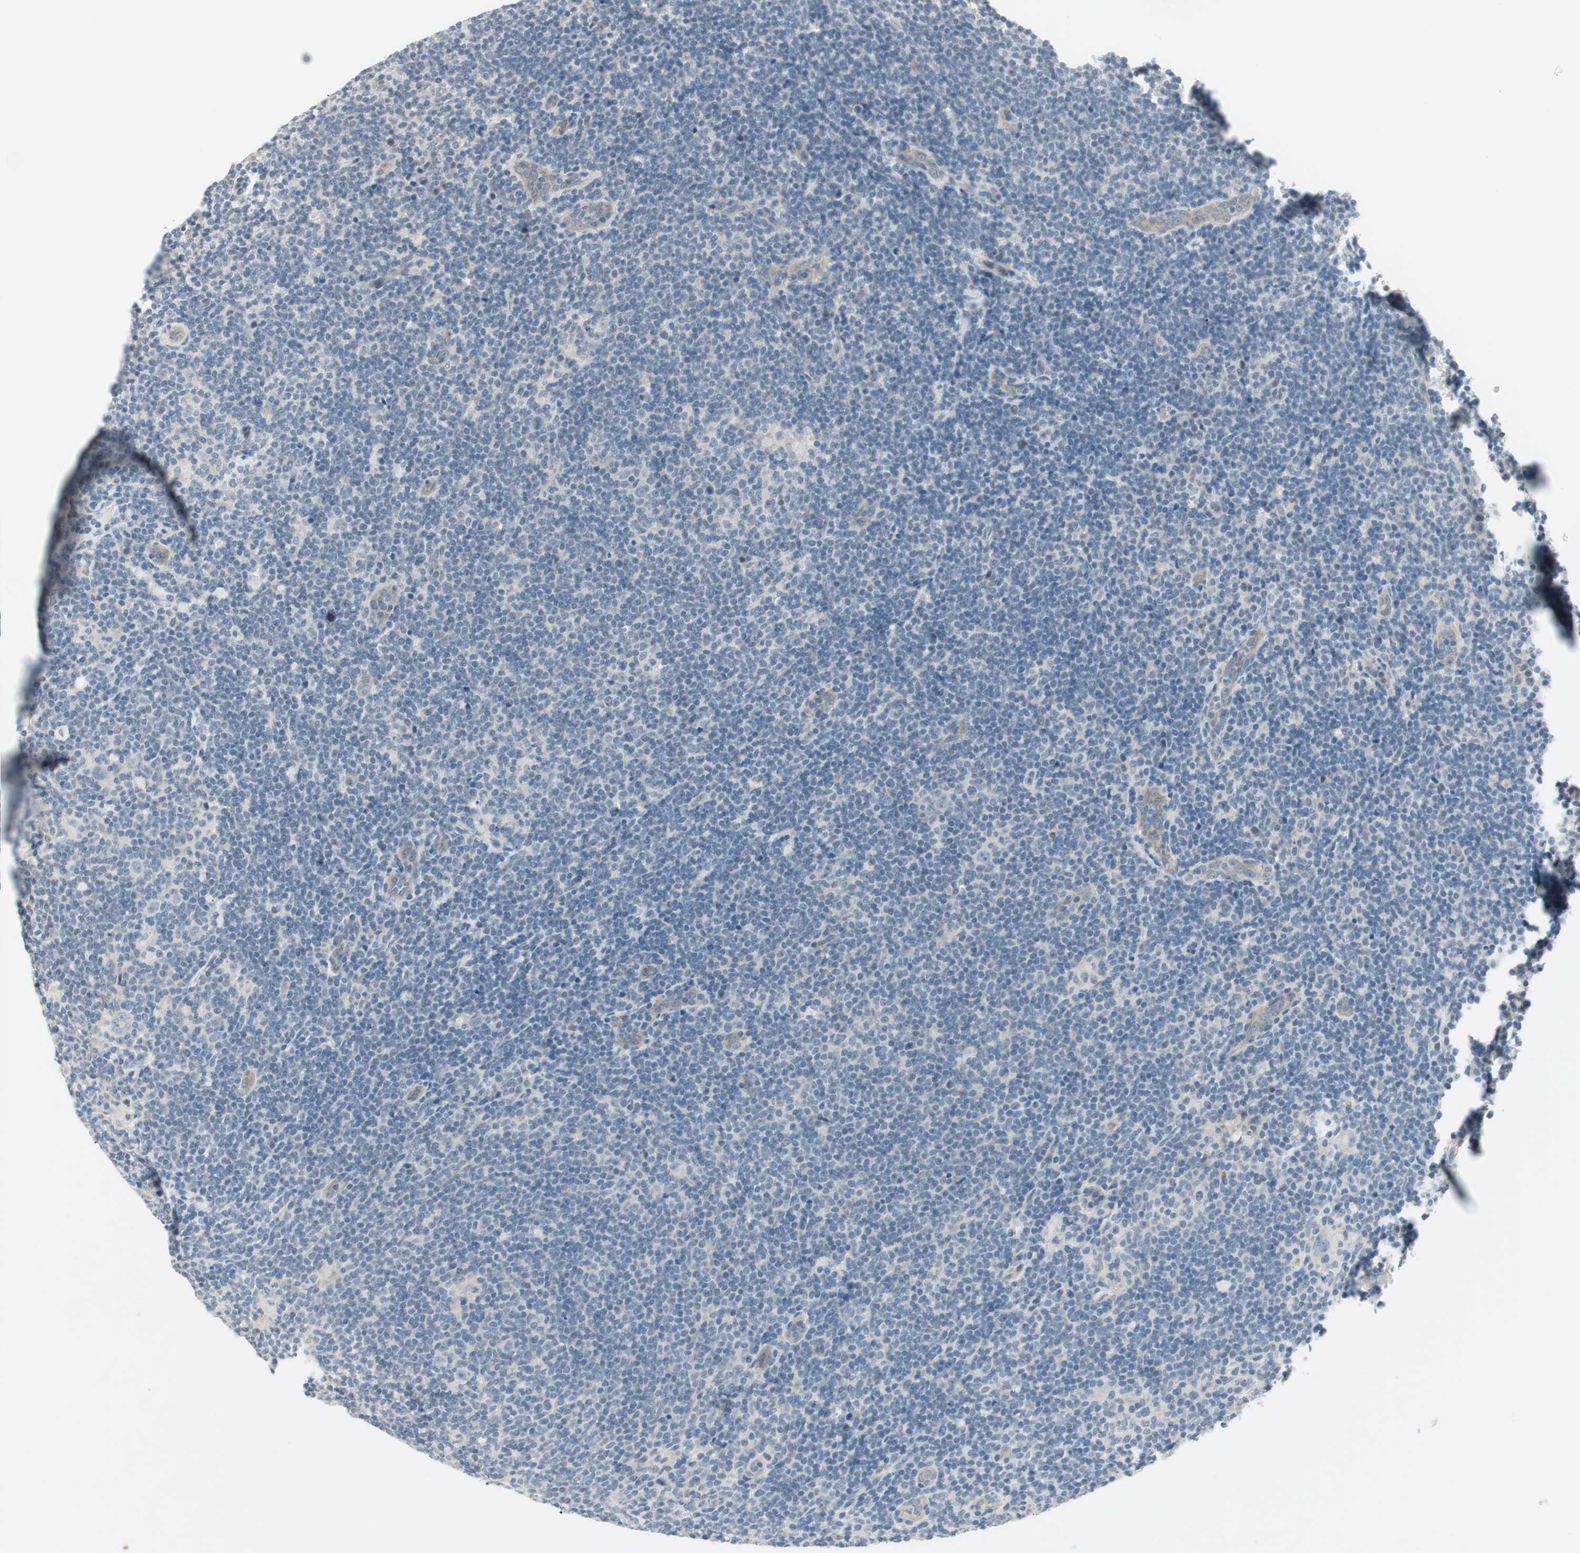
{"staining": {"intensity": "negative", "quantity": "none", "location": "none"}, "tissue": "lymphoma", "cell_type": "Tumor cells", "image_type": "cancer", "snomed": [{"axis": "morphology", "description": "Hodgkin's disease, NOS"}, {"axis": "topography", "description": "Lymph node"}], "caption": "DAB immunohistochemical staining of Hodgkin's disease exhibits no significant staining in tumor cells. (DAB (3,3'-diaminobenzidine) immunohistochemistry (IHC), high magnification).", "gene": "ITGB4", "patient": {"sex": "female", "age": 57}}